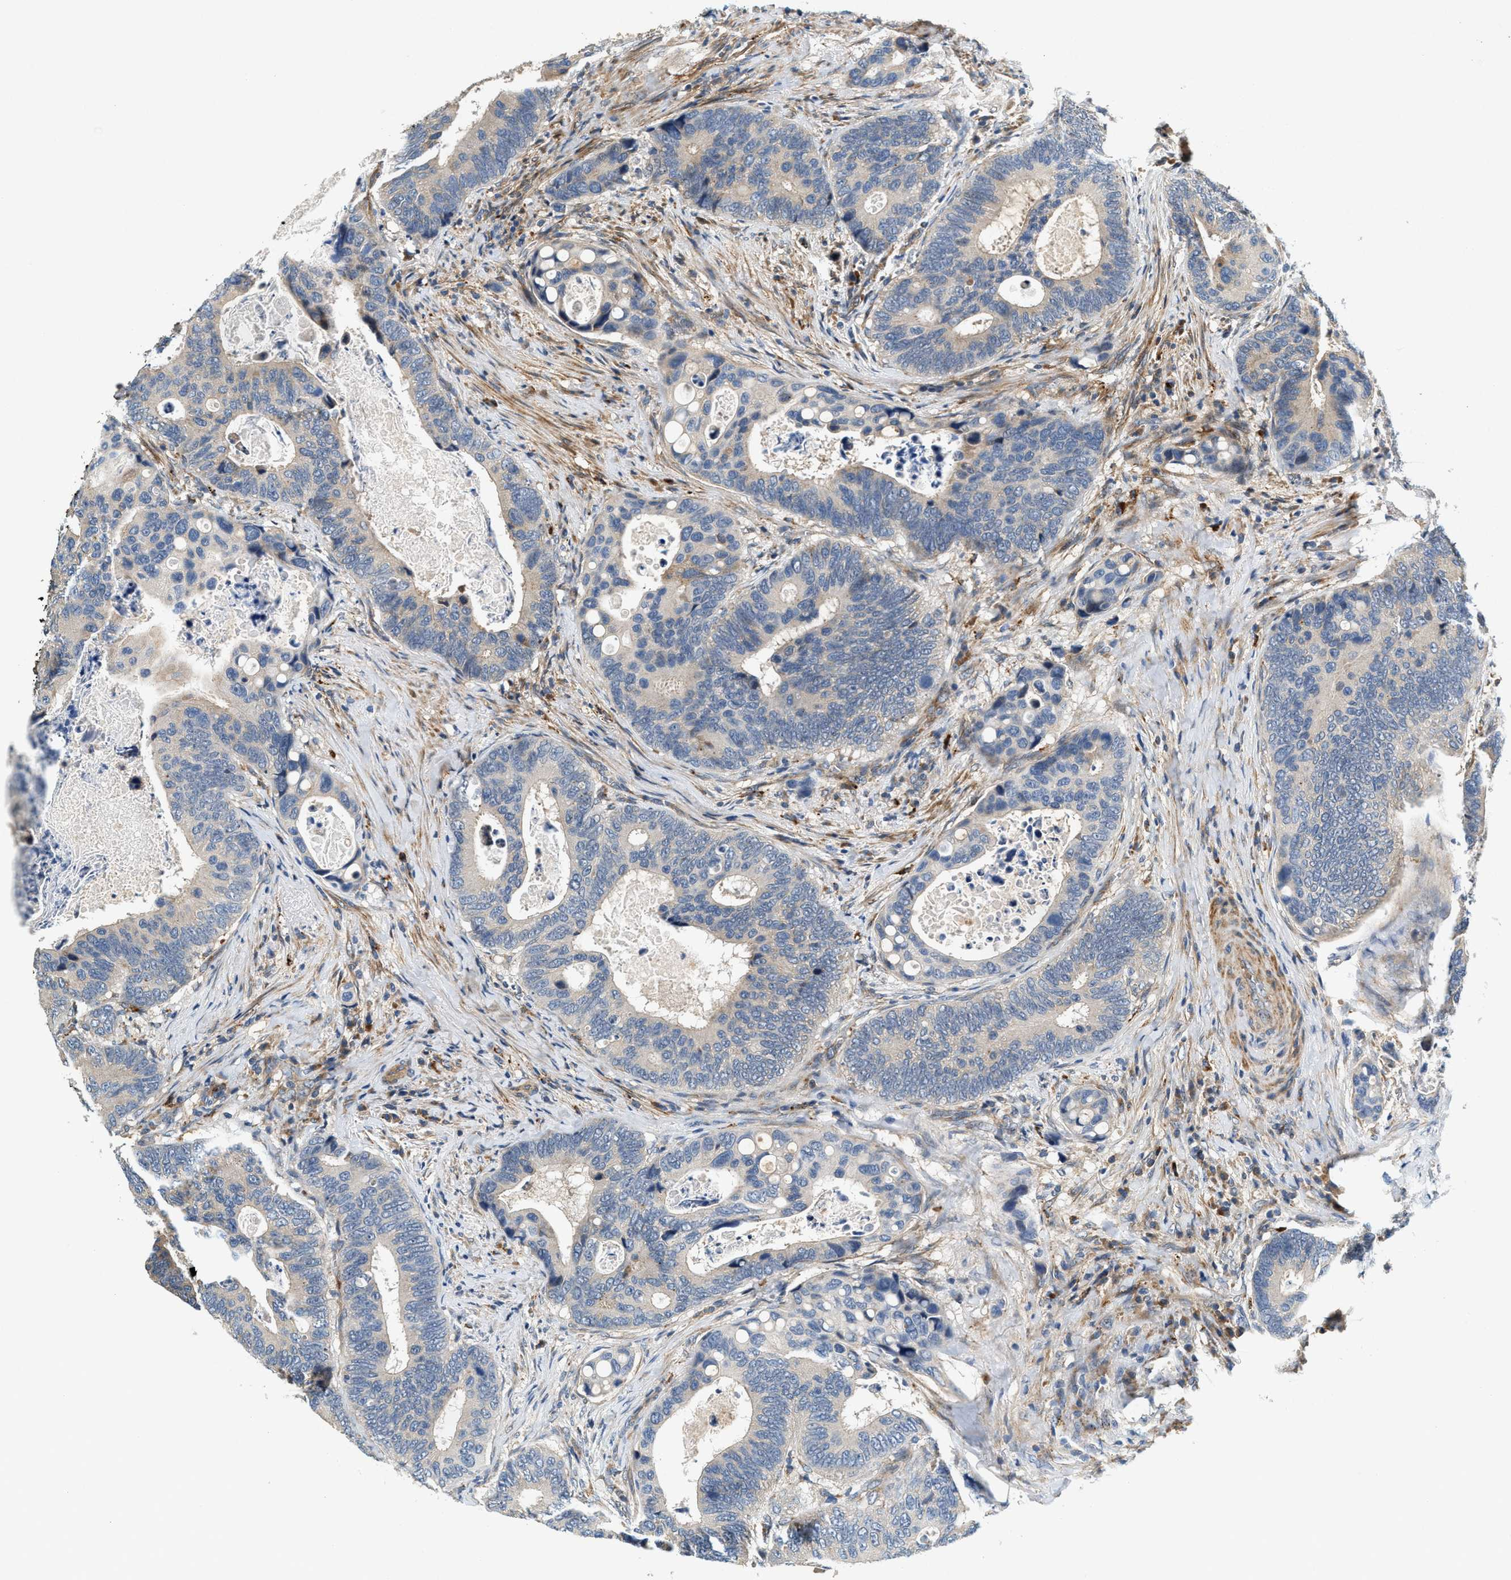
{"staining": {"intensity": "negative", "quantity": "none", "location": "none"}, "tissue": "colorectal cancer", "cell_type": "Tumor cells", "image_type": "cancer", "snomed": [{"axis": "morphology", "description": "Inflammation, NOS"}, {"axis": "morphology", "description": "Adenocarcinoma, NOS"}, {"axis": "topography", "description": "Colon"}], "caption": "The photomicrograph exhibits no staining of tumor cells in colorectal adenocarcinoma.", "gene": "DUSP10", "patient": {"sex": "male", "age": 72}}